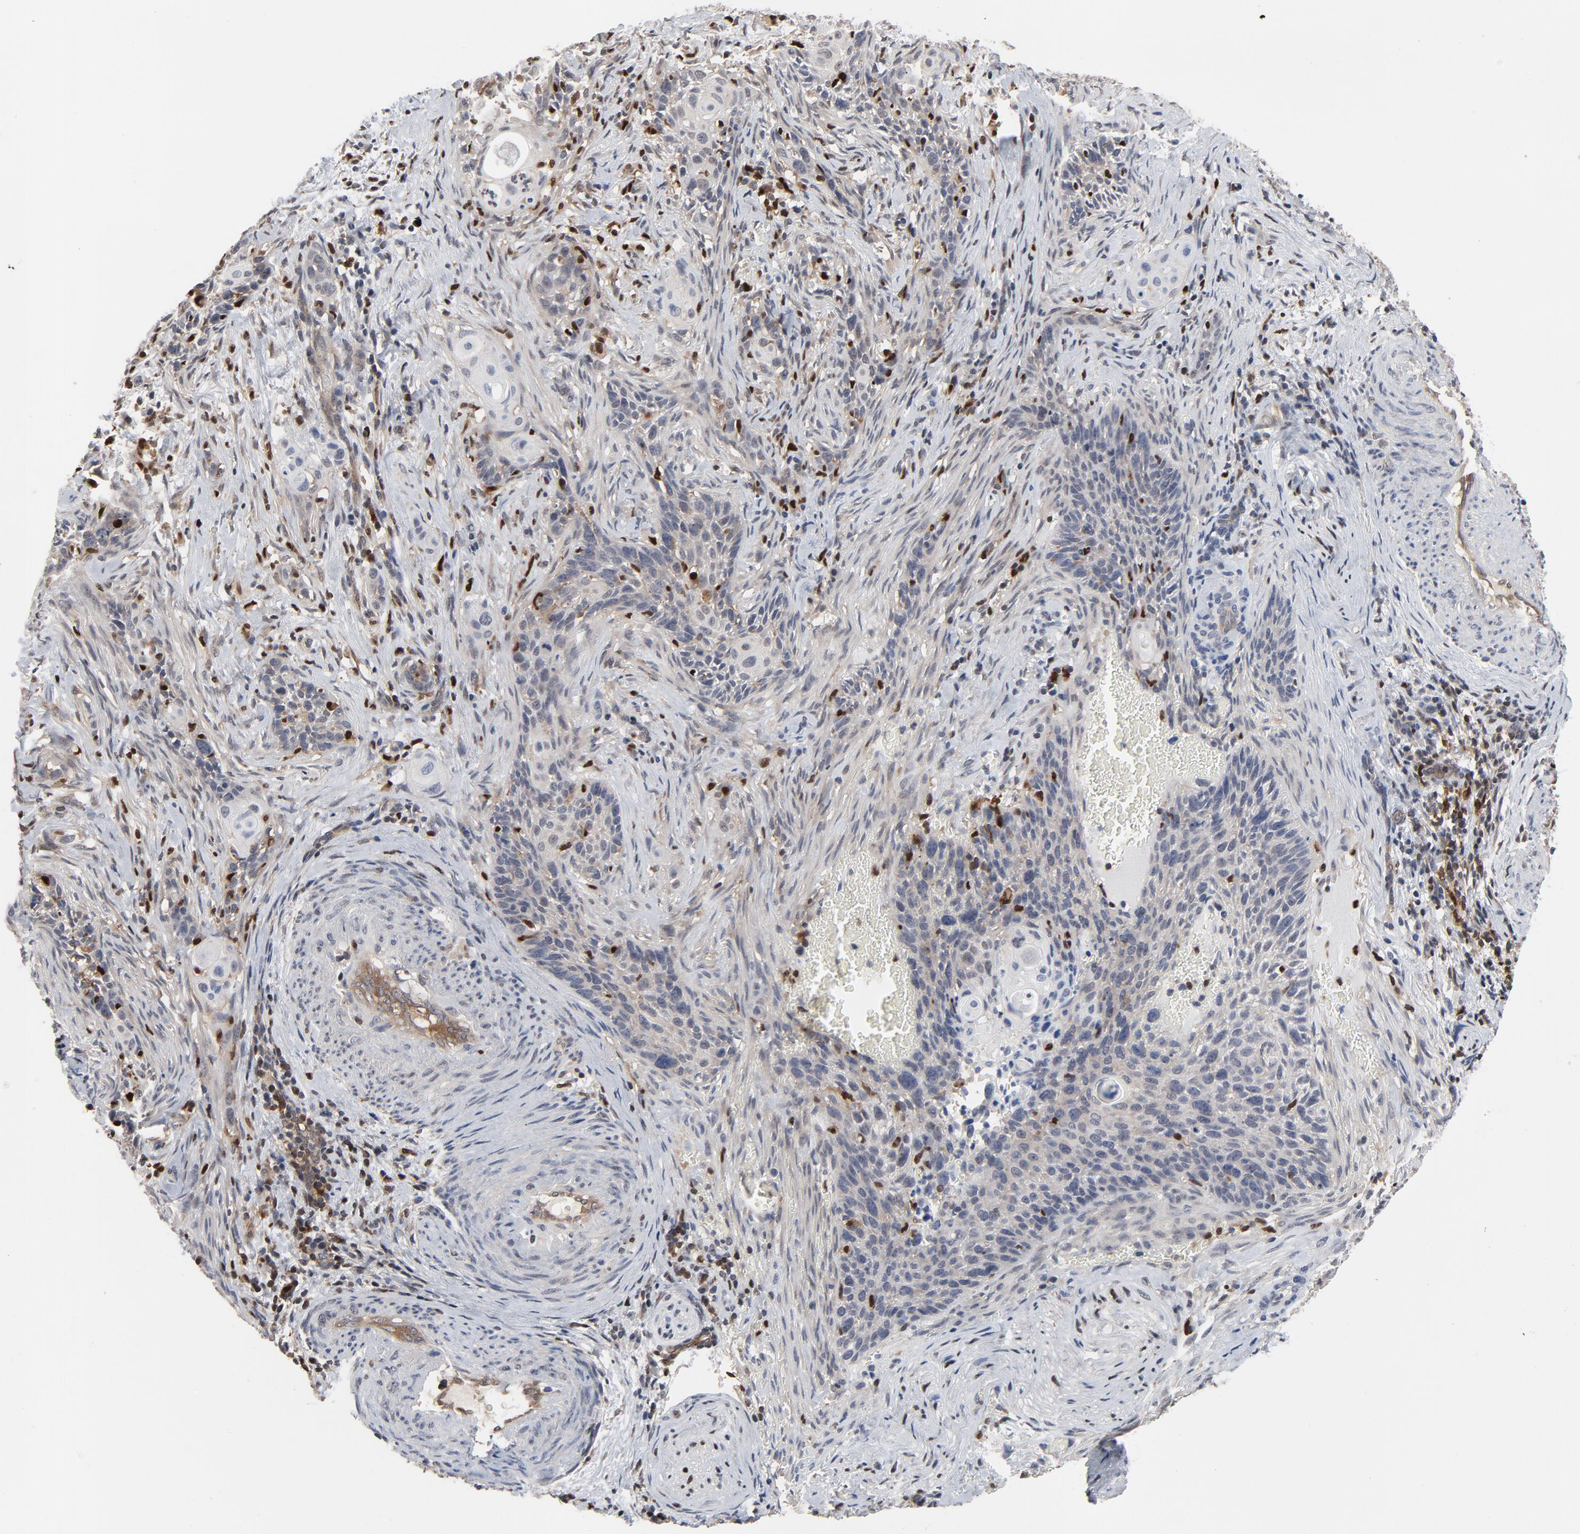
{"staining": {"intensity": "weak", "quantity": "<25%", "location": "cytoplasmic/membranous"}, "tissue": "cervical cancer", "cell_type": "Tumor cells", "image_type": "cancer", "snomed": [{"axis": "morphology", "description": "Squamous cell carcinoma, NOS"}, {"axis": "topography", "description": "Cervix"}], "caption": "The histopathology image shows no significant staining in tumor cells of cervical cancer.", "gene": "NFKB1", "patient": {"sex": "female", "age": 33}}